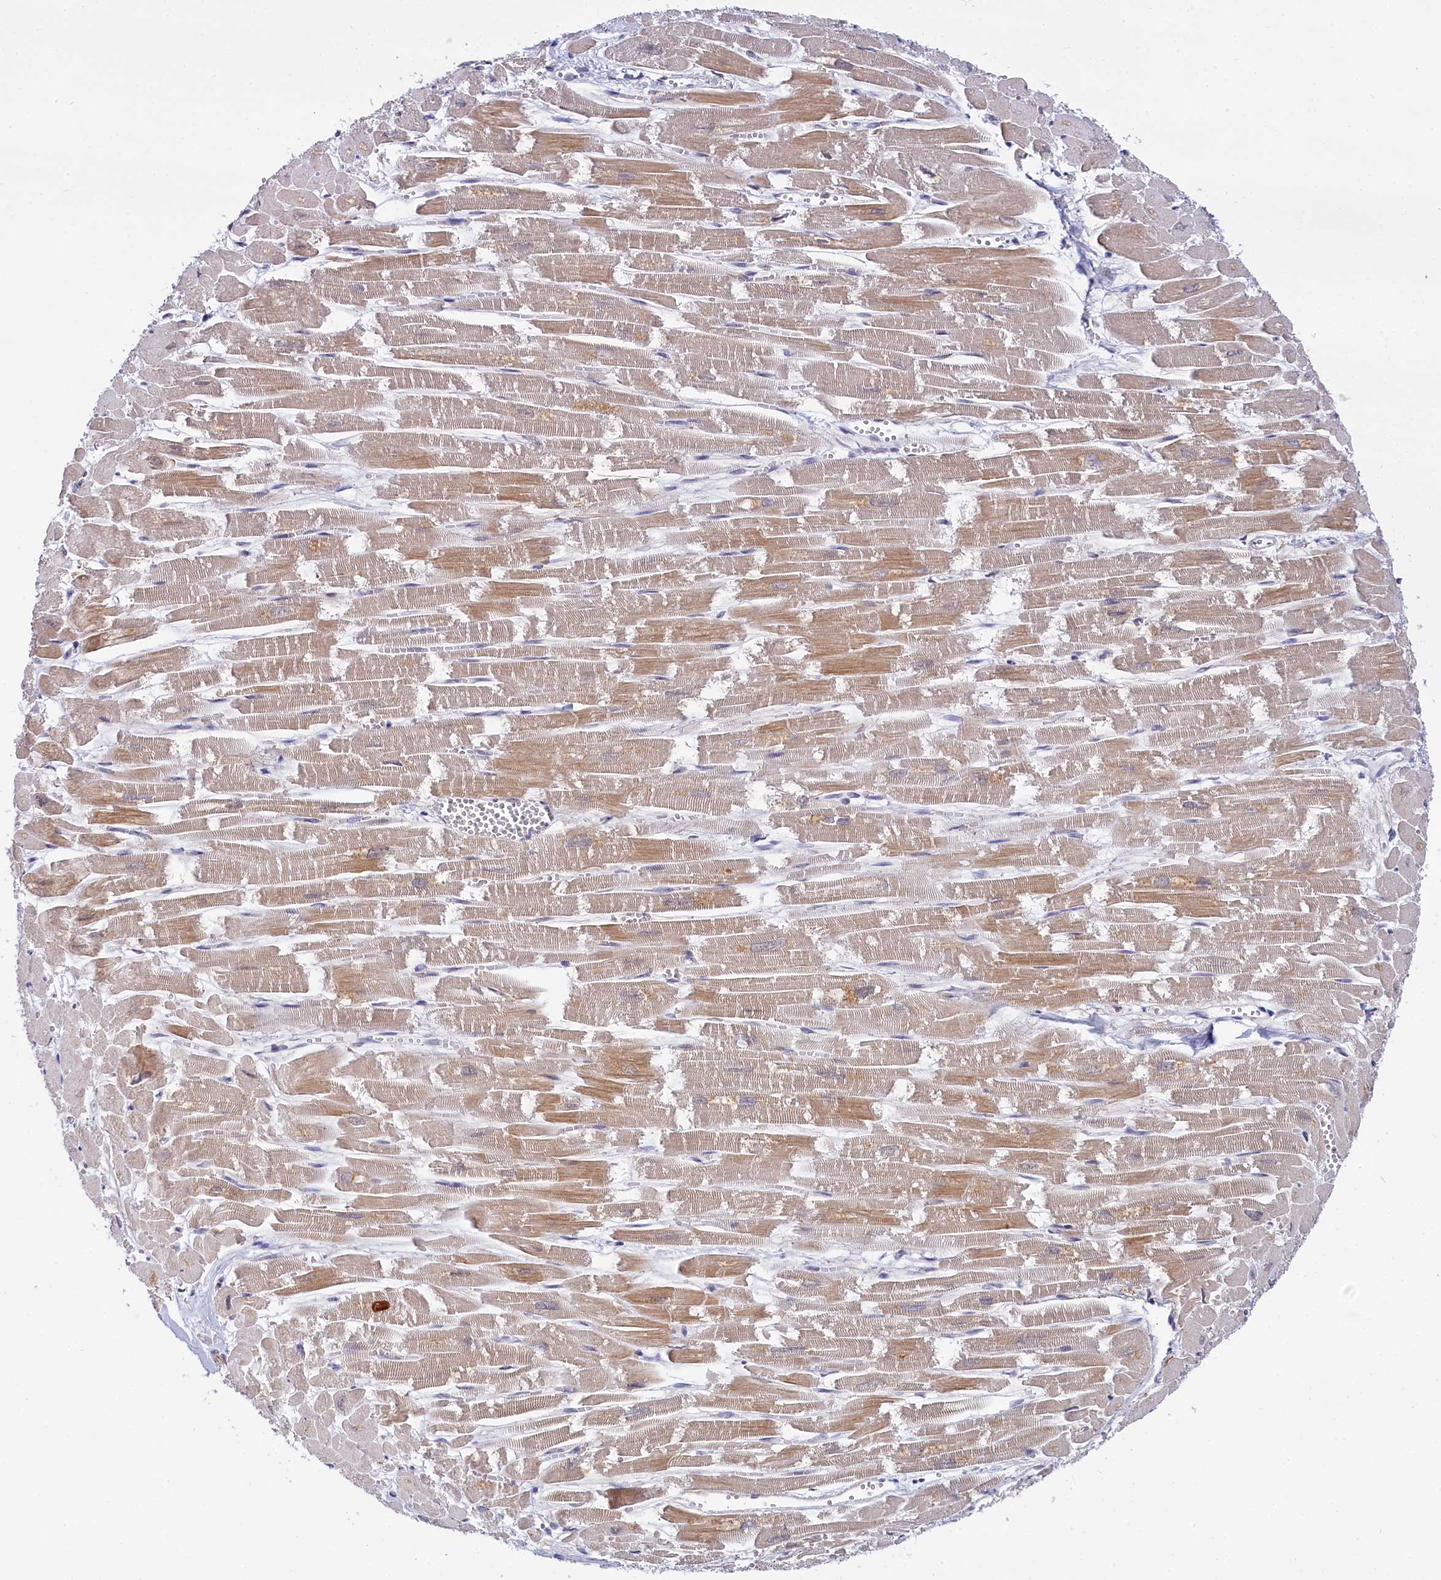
{"staining": {"intensity": "moderate", "quantity": "25%-75%", "location": "cytoplasmic/membranous"}, "tissue": "heart muscle", "cell_type": "Cardiomyocytes", "image_type": "normal", "snomed": [{"axis": "morphology", "description": "Normal tissue, NOS"}, {"axis": "topography", "description": "Heart"}], "caption": "Immunohistochemistry (IHC) photomicrograph of normal heart muscle stained for a protein (brown), which reveals medium levels of moderate cytoplasmic/membranous expression in approximately 25%-75% of cardiomyocytes.", "gene": "PPHLN1", "patient": {"sex": "male", "age": 54}}